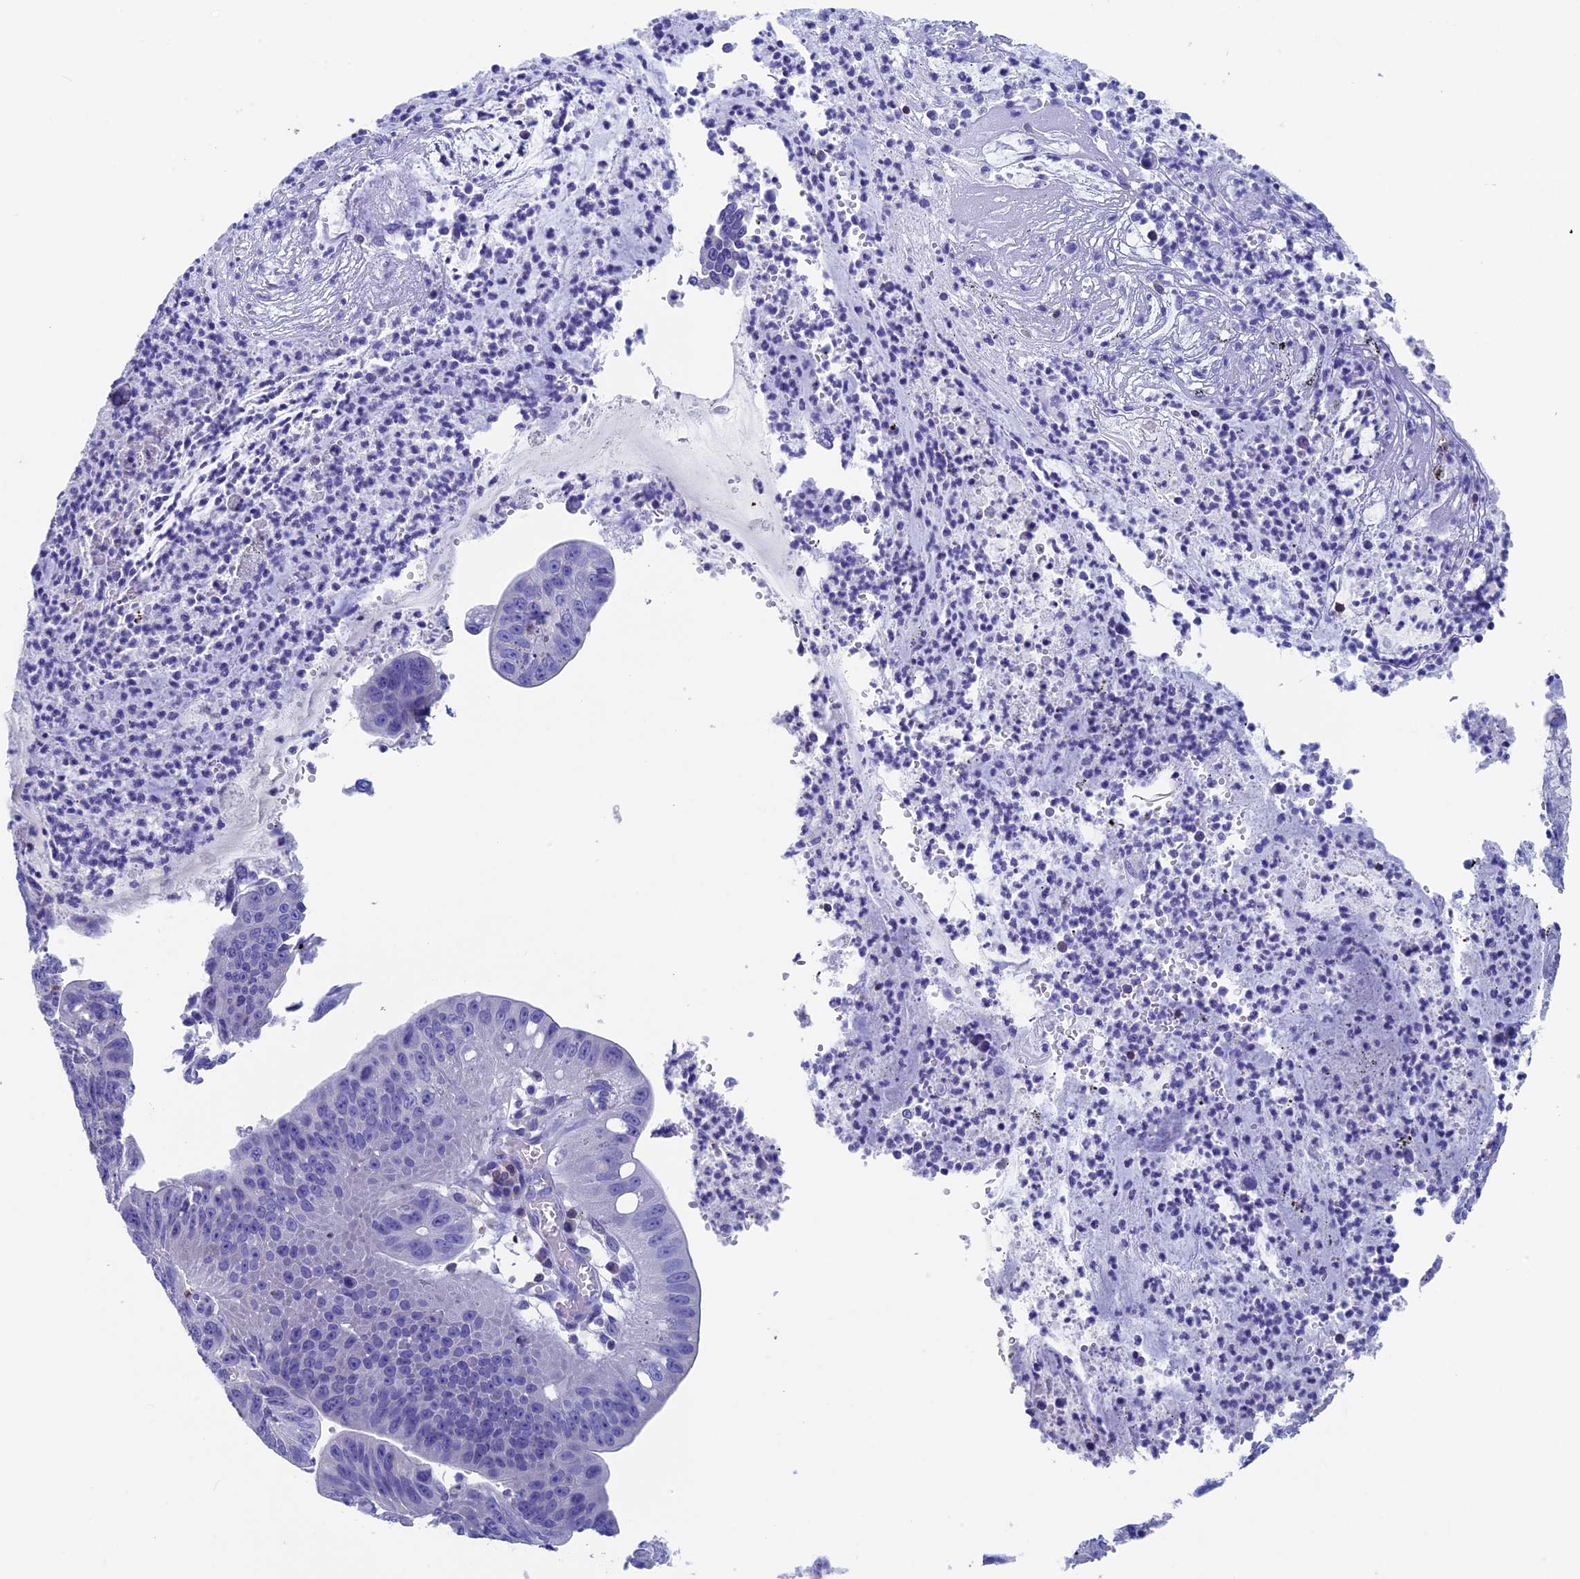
{"staining": {"intensity": "negative", "quantity": "none", "location": "none"}, "tissue": "stomach cancer", "cell_type": "Tumor cells", "image_type": "cancer", "snomed": [{"axis": "morphology", "description": "Adenocarcinoma, NOS"}, {"axis": "topography", "description": "Stomach"}], "caption": "An immunohistochemistry (IHC) photomicrograph of stomach adenocarcinoma is shown. There is no staining in tumor cells of stomach adenocarcinoma. The staining is performed using DAB brown chromogen with nuclei counter-stained in using hematoxylin.", "gene": "SEPTIN1", "patient": {"sex": "male", "age": 59}}